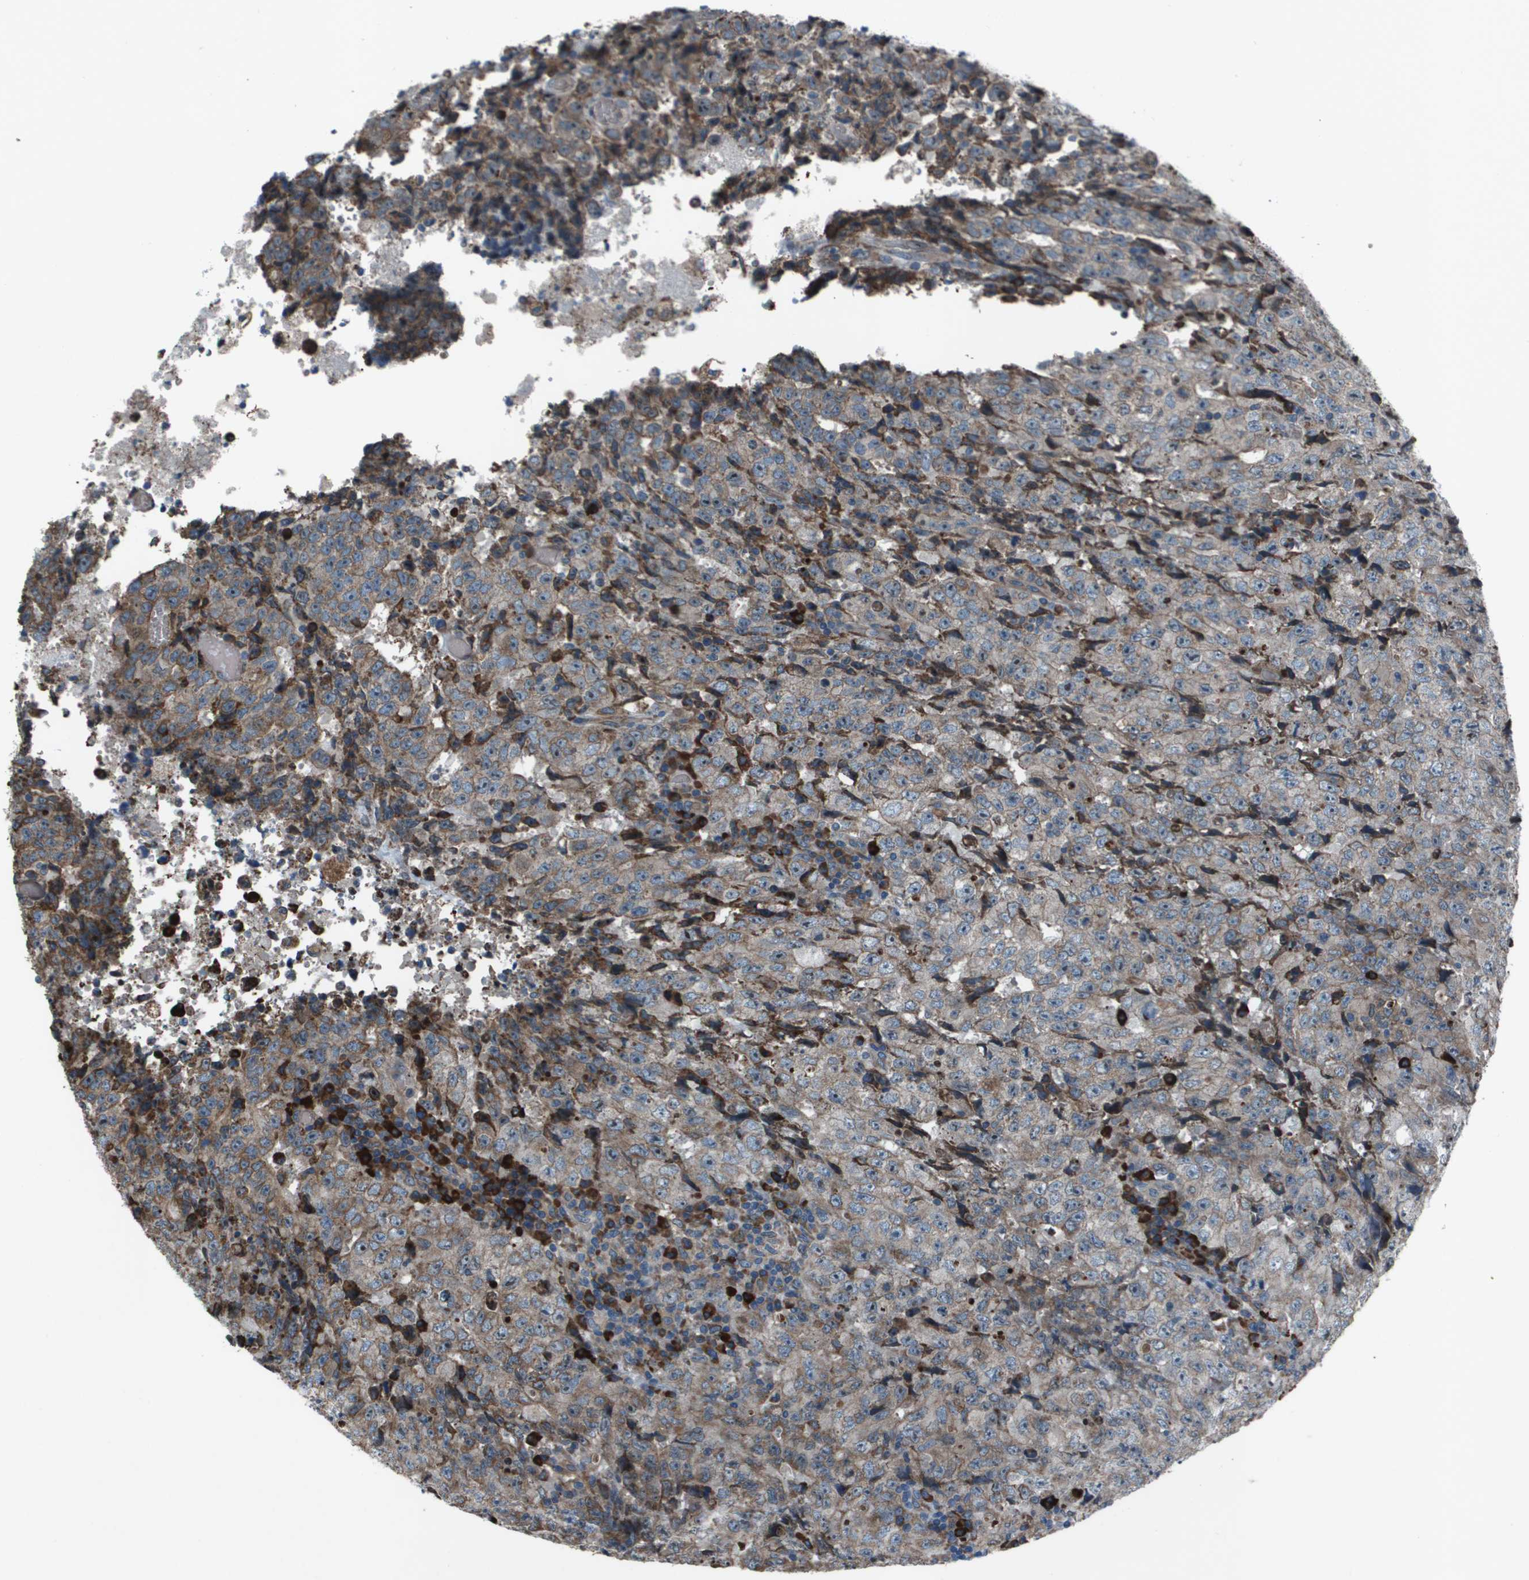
{"staining": {"intensity": "weak", "quantity": ">75%", "location": "cytoplasmic/membranous"}, "tissue": "testis cancer", "cell_type": "Tumor cells", "image_type": "cancer", "snomed": [{"axis": "morphology", "description": "Necrosis, NOS"}, {"axis": "morphology", "description": "Carcinoma, Embryonal, NOS"}, {"axis": "topography", "description": "Testis"}], "caption": "Brown immunohistochemical staining in human testis cancer displays weak cytoplasmic/membranous positivity in about >75% of tumor cells.", "gene": "UTS2", "patient": {"sex": "male", "age": 19}}